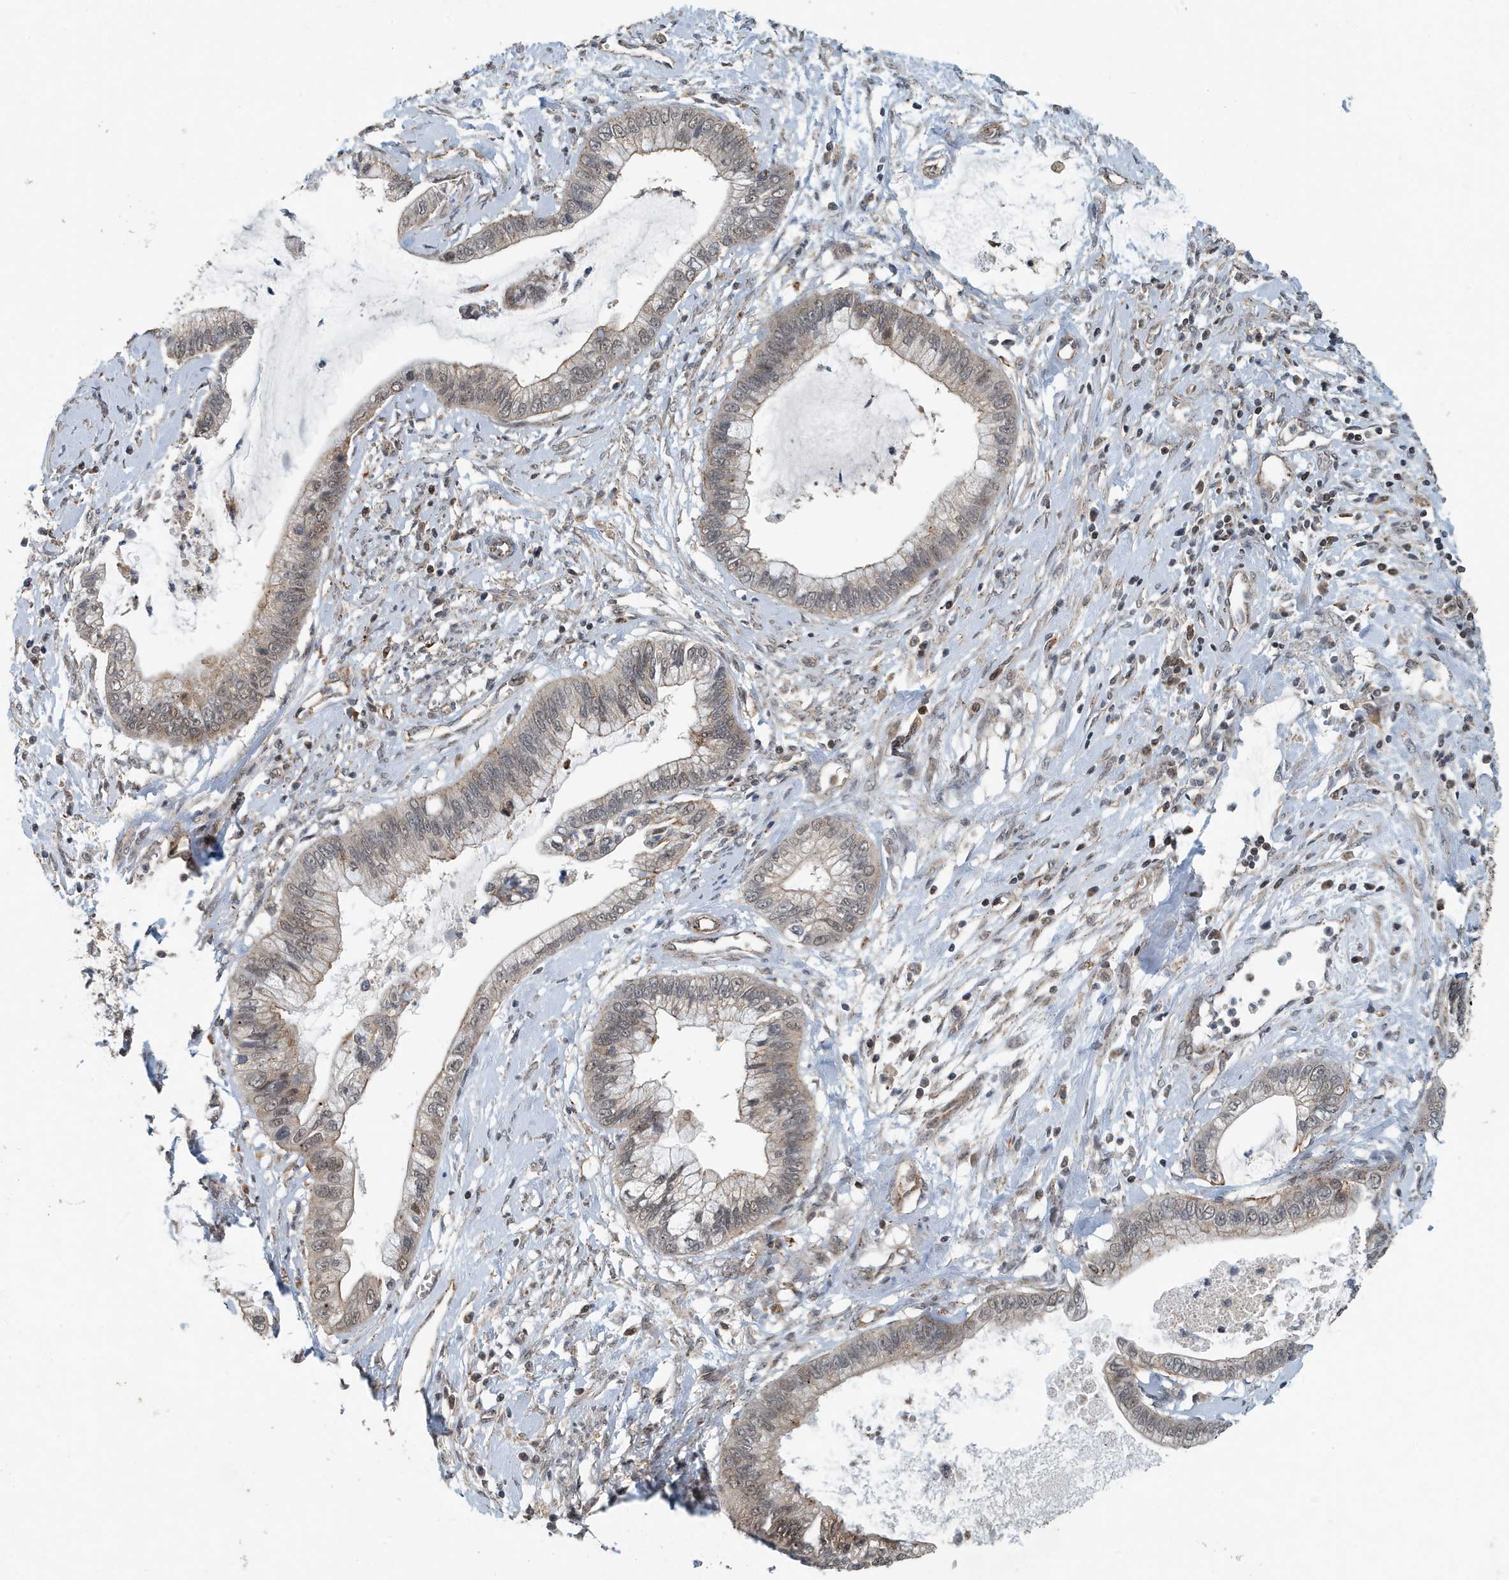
{"staining": {"intensity": "weak", "quantity": "25%-75%", "location": "cytoplasmic/membranous"}, "tissue": "cervical cancer", "cell_type": "Tumor cells", "image_type": "cancer", "snomed": [{"axis": "morphology", "description": "Adenocarcinoma, NOS"}, {"axis": "topography", "description": "Cervix"}], "caption": "Cervical cancer stained for a protein (brown) reveals weak cytoplasmic/membranous positive expression in about 25%-75% of tumor cells.", "gene": "KIF15", "patient": {"sex": "female", "age": 44}}